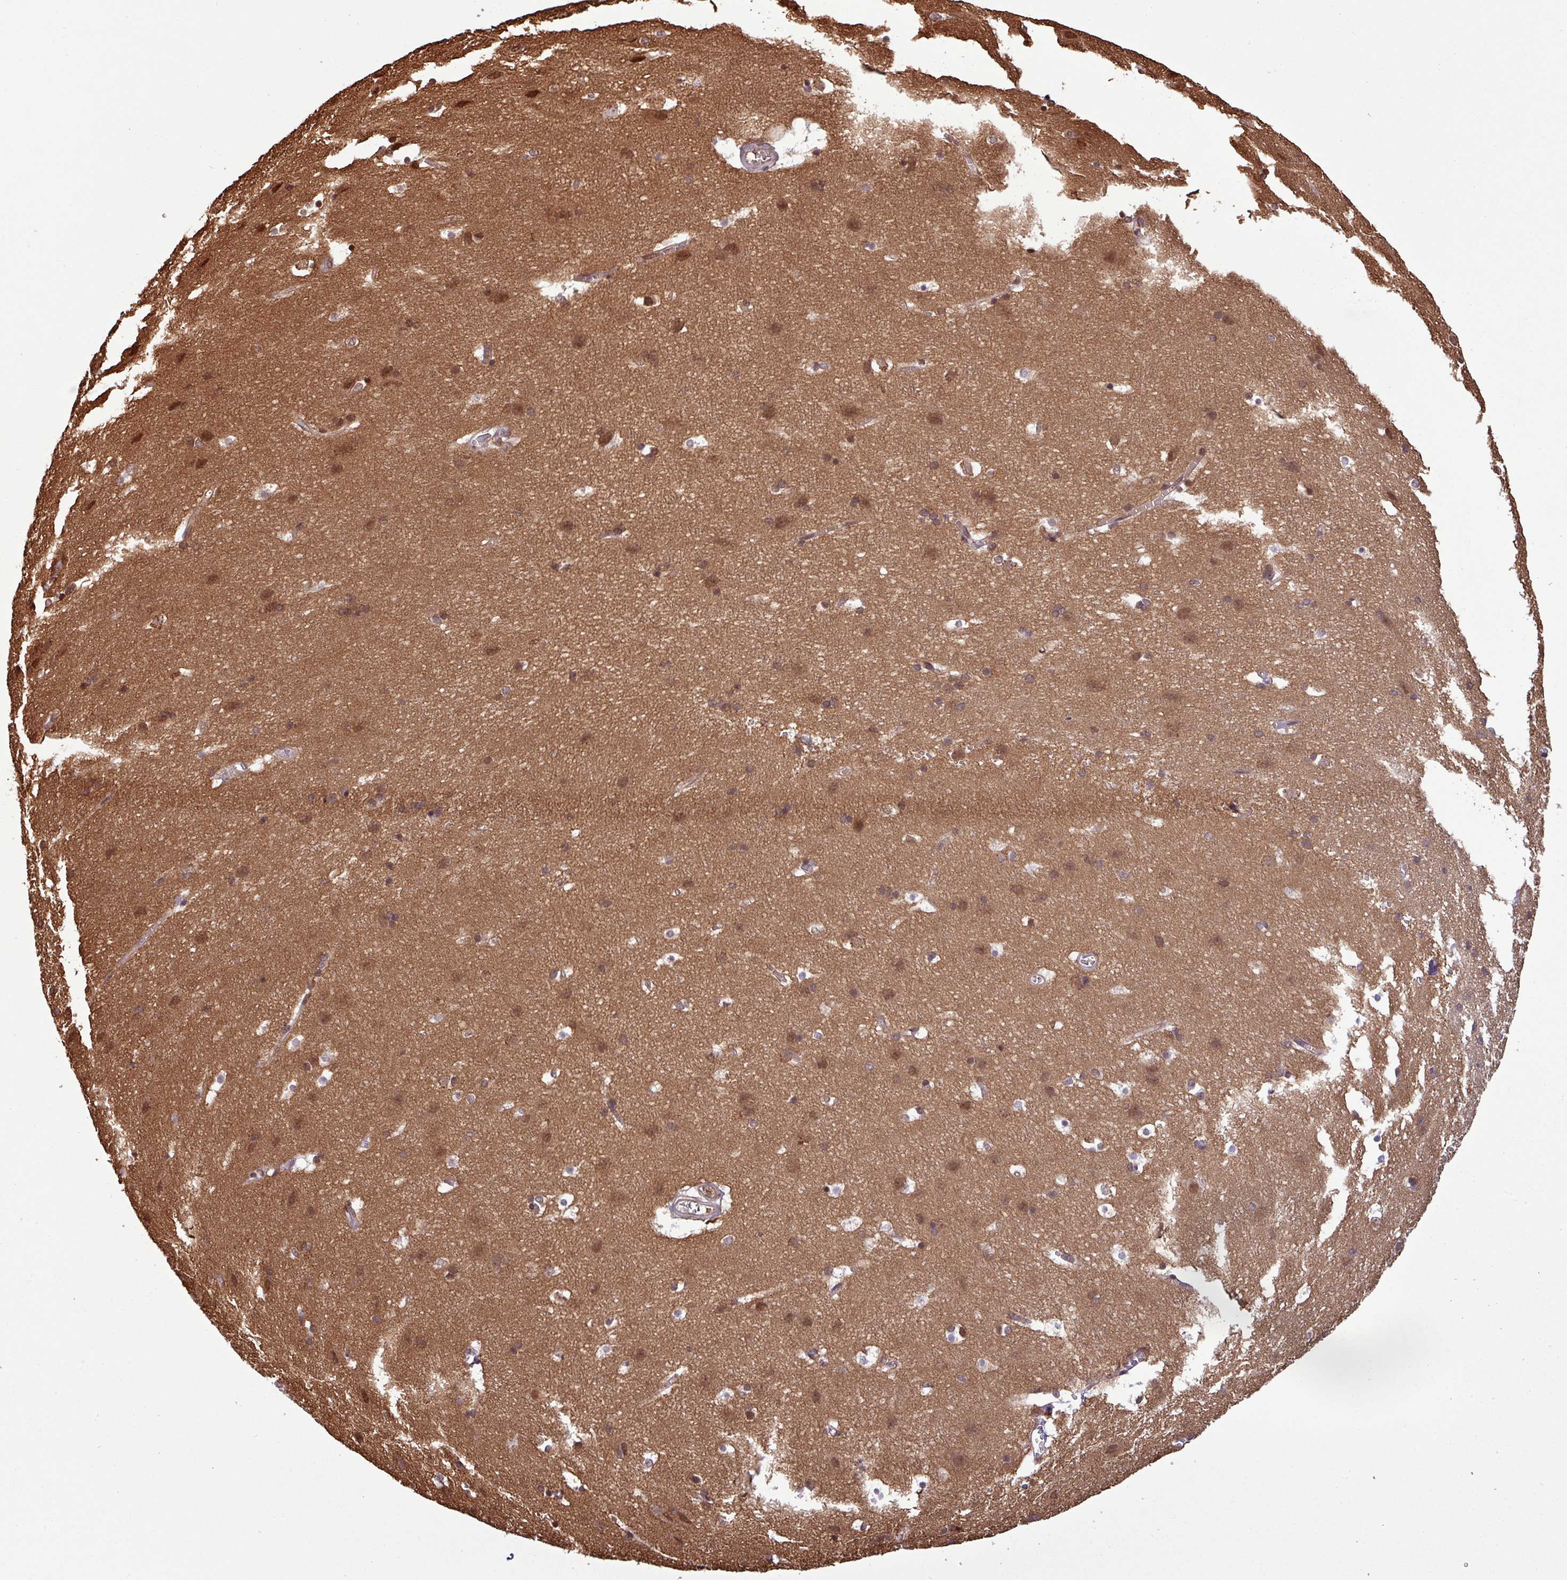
{"staining": {"intensity": "weak", "quantity": ">75%", "location": "cytoplasmic/membranous,nuclear"}, "tissue": "cerebral cortex", "cell_type": "Endothelial cells", "image_type": "normal", "snomed": [{"axis": "morphology", "description": "Normal tissue, NOS"}, {"axis": "topography", "description": "Cerebral cortex"}], "caption": "The immunohistochemical stain highlights weak cytoplasmic/membranous,nuclear staining in endothelial cells of benign cerebral cortex.", "gene": "NPFFR1", "patient": {"sex": "male", "age": 54}}